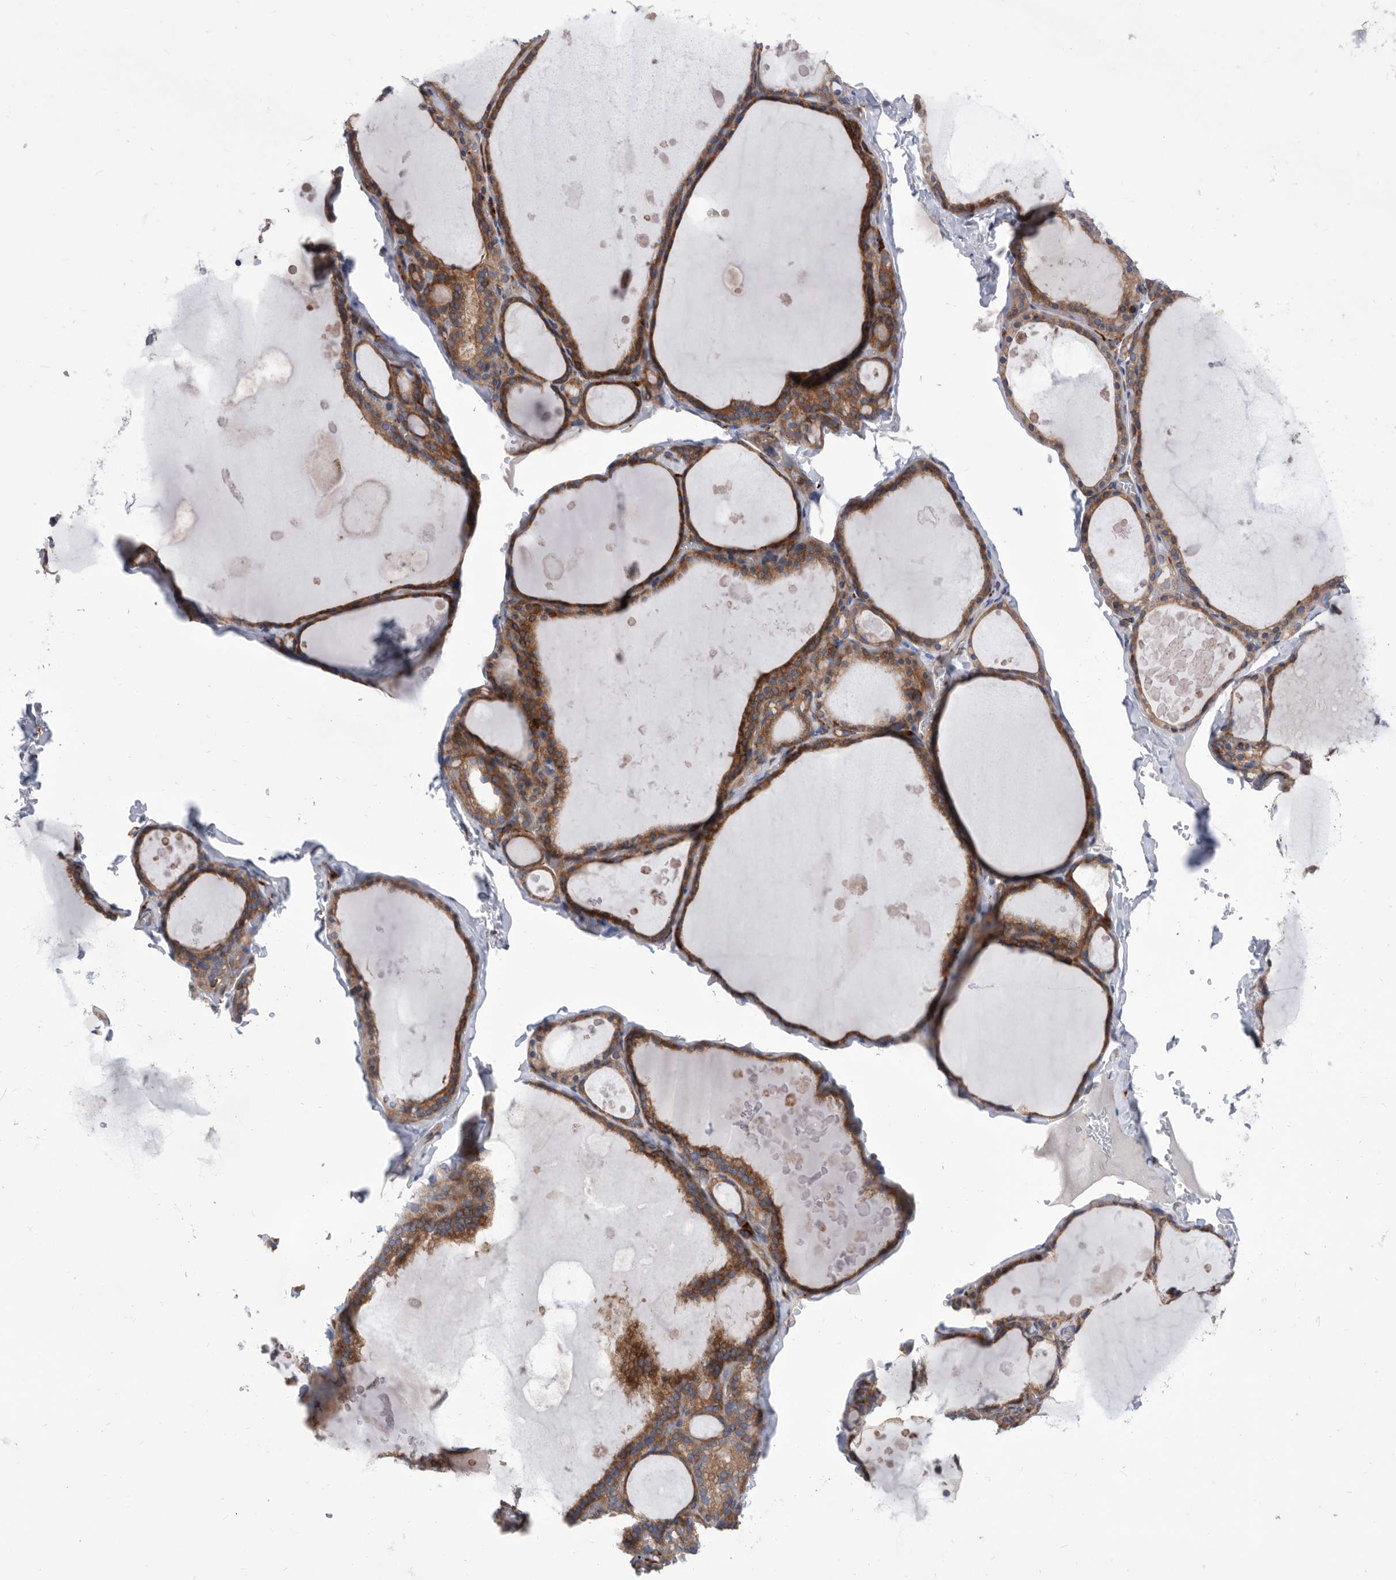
{"staining": {"intensity": "moderate", "quantity": ">75%", "location": "cytoplasmic/membranous"}, "tissue": "thyroid gland", "cell_type": "Glandular cells", "image_type": "normal", "snomed": [{"axis": "morphology", "description": "Normal tissue, NOS"}, {"axis": "topography", "description": "Thyroid gland"}], "caption": "Unremarkable thyroid gland shows moderate cytoplasmic/membranous expression in approximately >75% of glandular cells The protein of interest is shown in brown color, while the nuclei are stained blue..", "gene": "SMG7", "patient": {"sex": "male", "age": 56}}